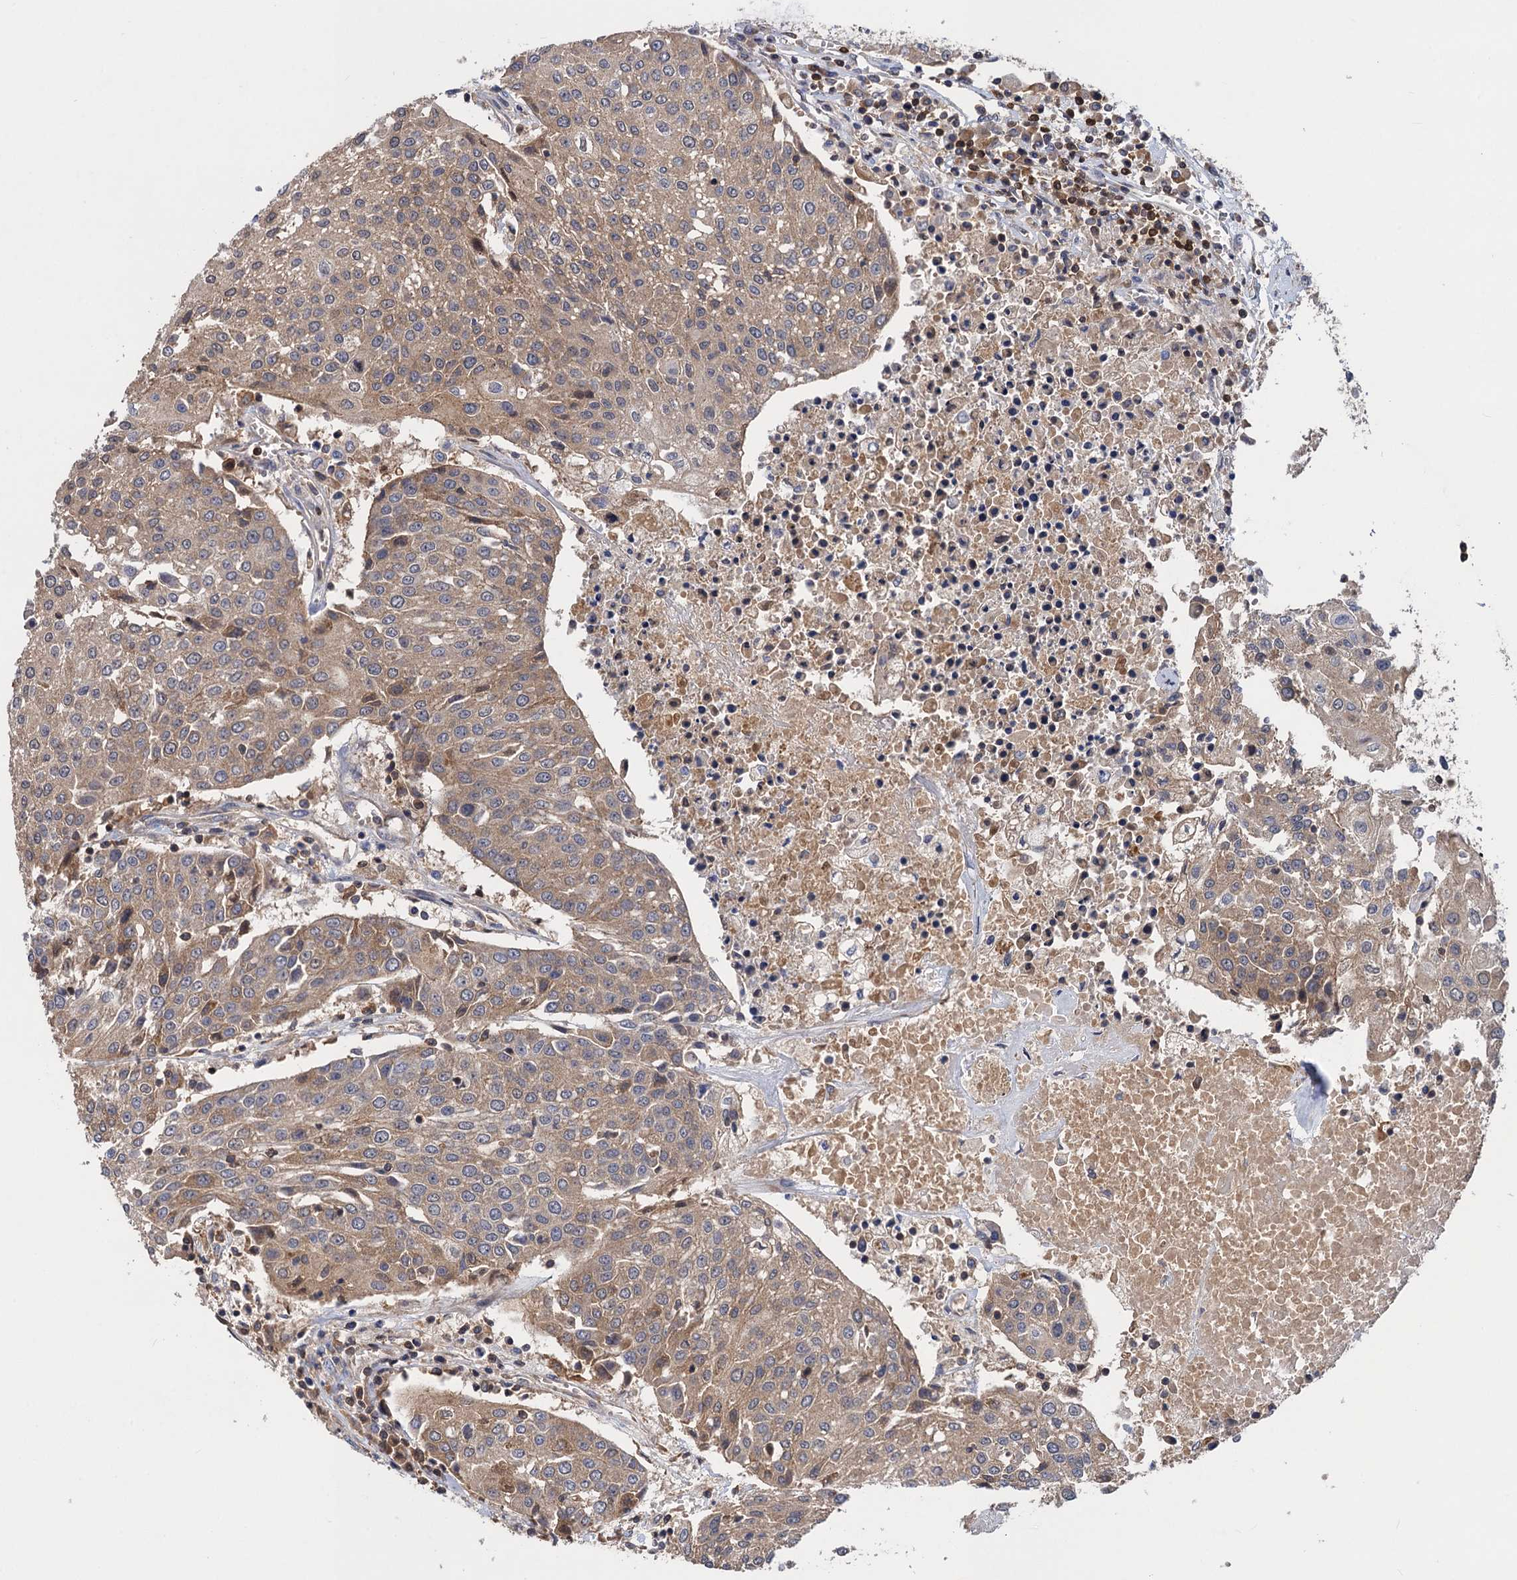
{"staining": {"intensity": "moderate", "quantity": ">75%", "location": "cytoplasmic/membranous"}, "tissue": "urothelial cancer", "cell_type": "Tumor cells", "image_type": "cancer", "snomed": [{"axis": "morphology", "description": "Urothelial carcinoma, High grade"}, {"axis": "topography", "description": "Urinary bladder"}], "caption": "There is medium levels of moderate cytoplasmic/membranous expression in tumor cells of urothelial carcinoma (high-grade), as demonstrated by immunohistochemical staining (brown color).", "gene": "DGKA", "patient": {"sex": "female", "age": 85}}